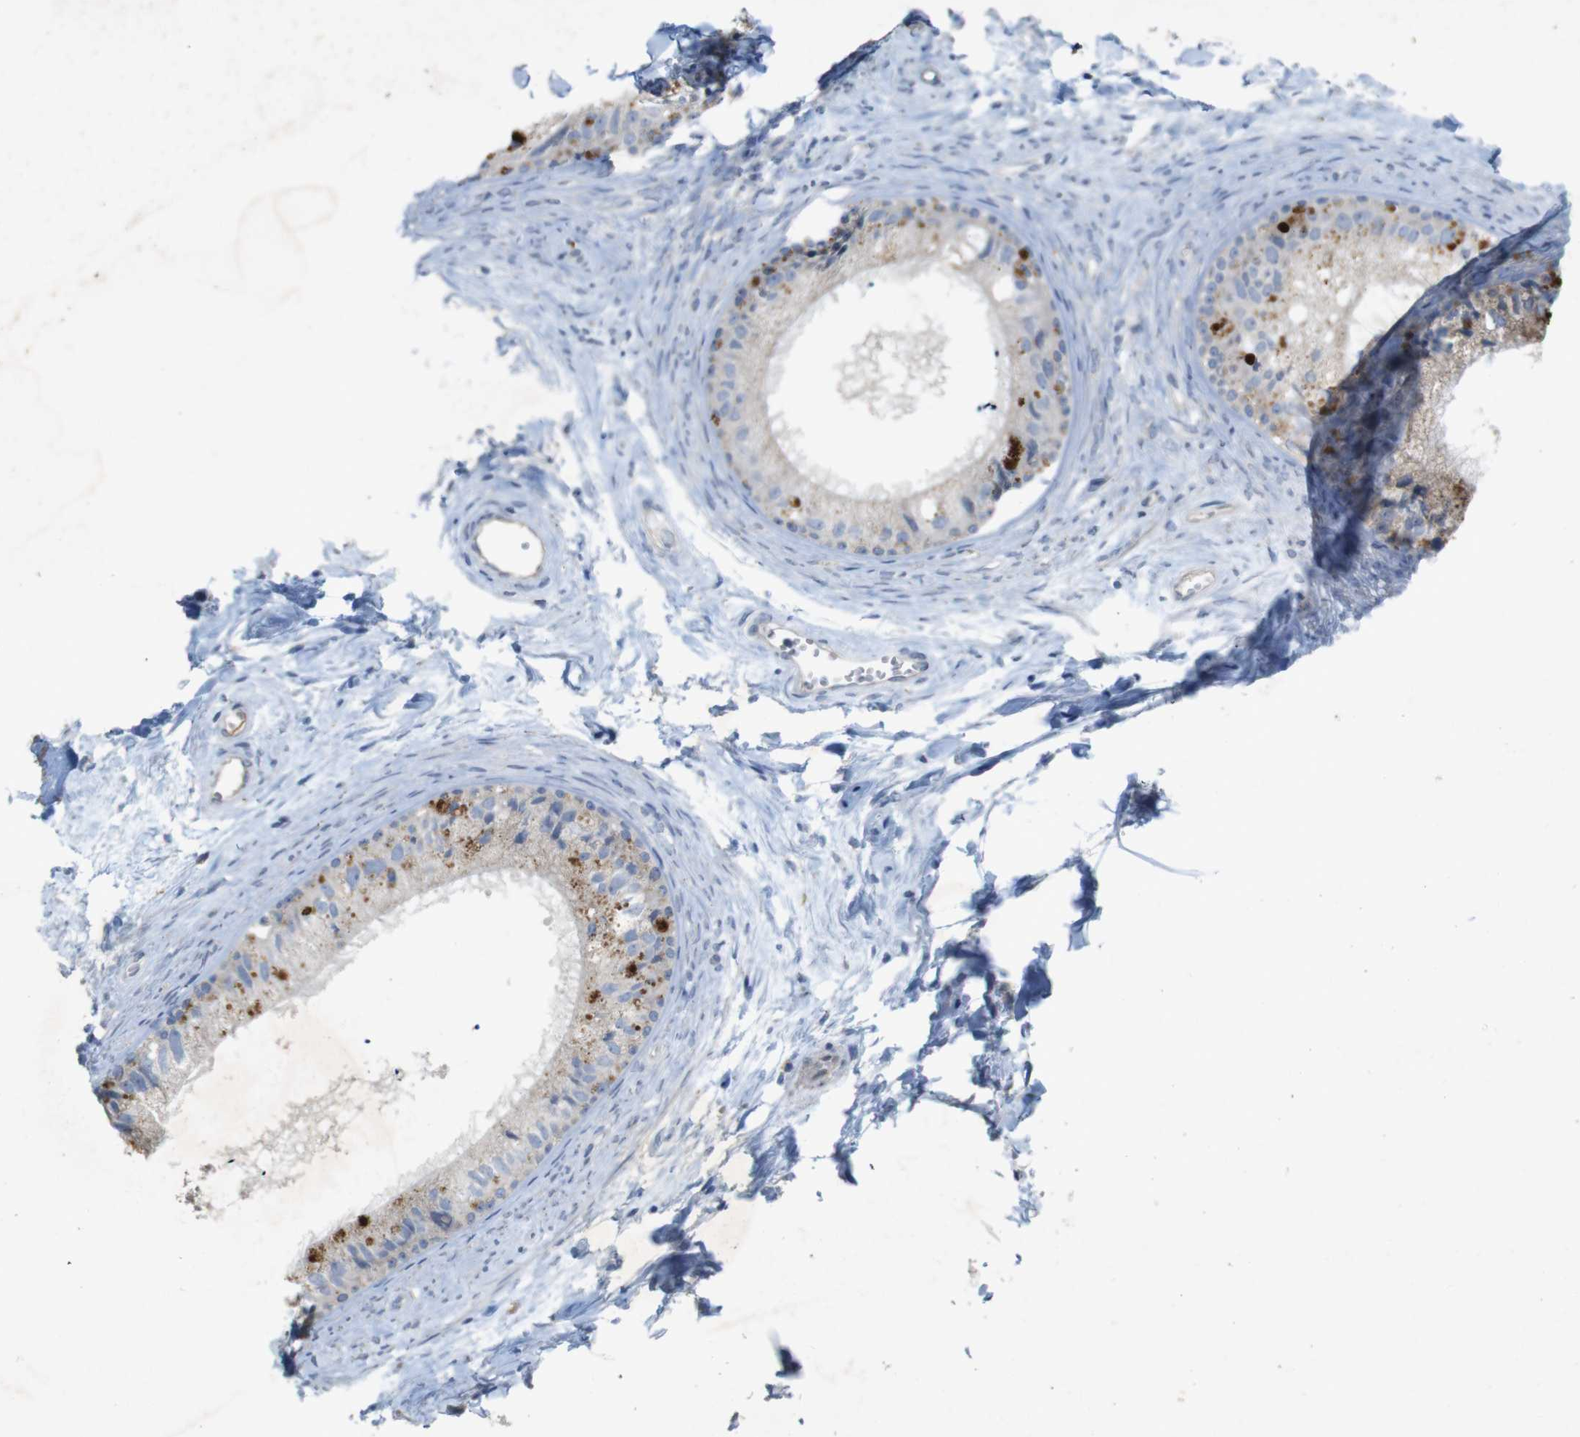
{"staining": {"intensity": "negative", "quantity": "none", "location": "none"}, "tissue": "epididymis", "cell_type": "Glandular cells", "image_type": "normal", "snomed": [{"axis": "morphology", "description": "Normal tissue, NOS"}, {"axis": "topography", "description": "Epididymis"}], "caption": "Human epididymis stained for a protein using immunohistochemistry displays no staining in glandular cells.", "gene": "TSPAN14", "patient": {"sex": "male", "age": 56}}